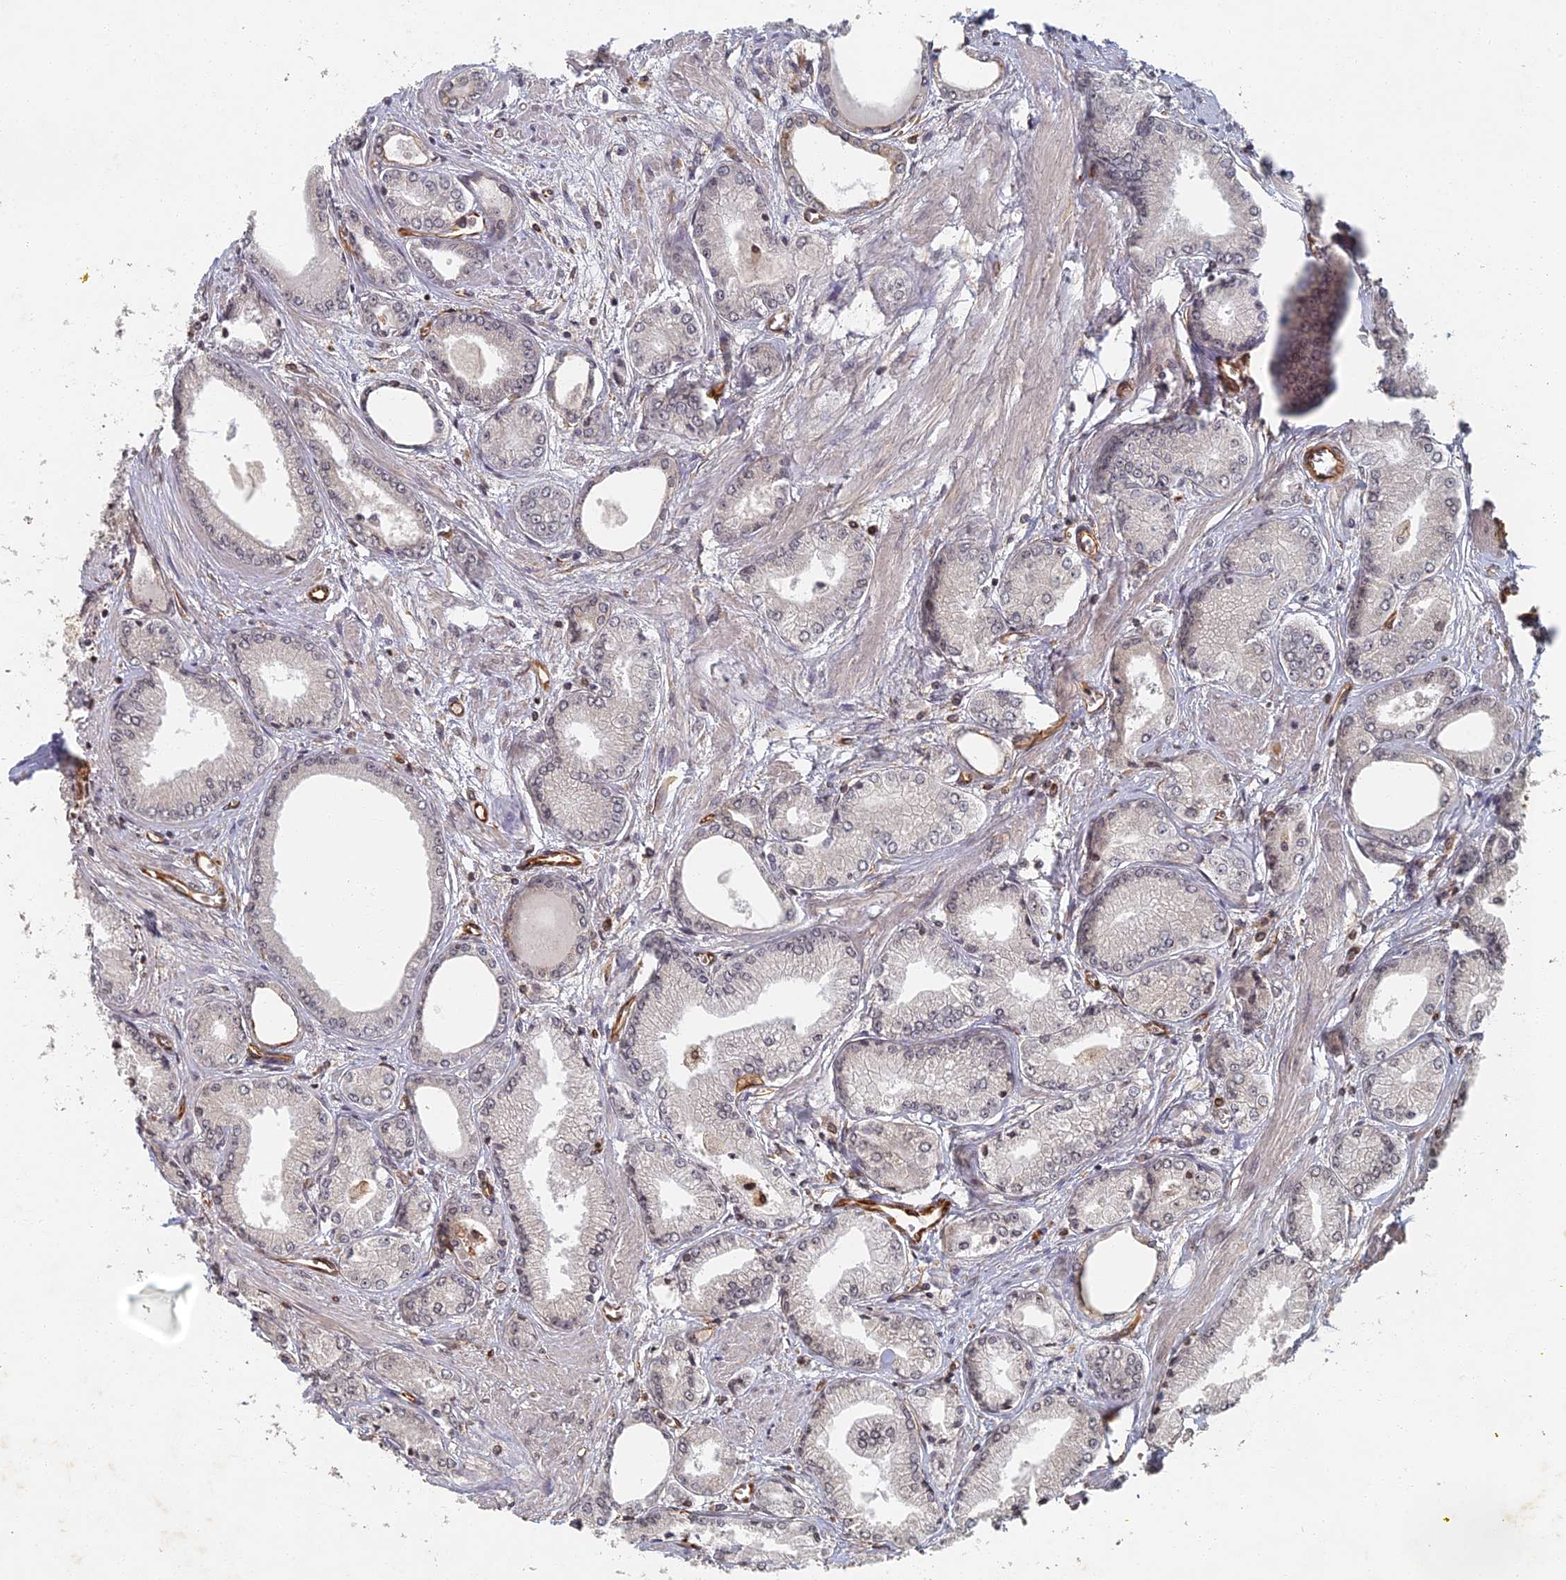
{"staining": {"intensity": "negative", "quantity": "none", "location": "none"}, "tissue": "prostate cancer", "cell_type": "Tumor cells", "image_type": "cancer", "snomed": [{"axis": "morphology", "description": "Adenocarcinoma, Low grade"}, {"axis": "topography", "description": "Prostate"}], "caption": "Prostate cancer (adenocarcinoma (low-grade)) was stained to show a protein in brown. There is no significant positivity in tumor cells.", "gene": "ABCB10", "patient": {"sex": "male", "age": 60}}